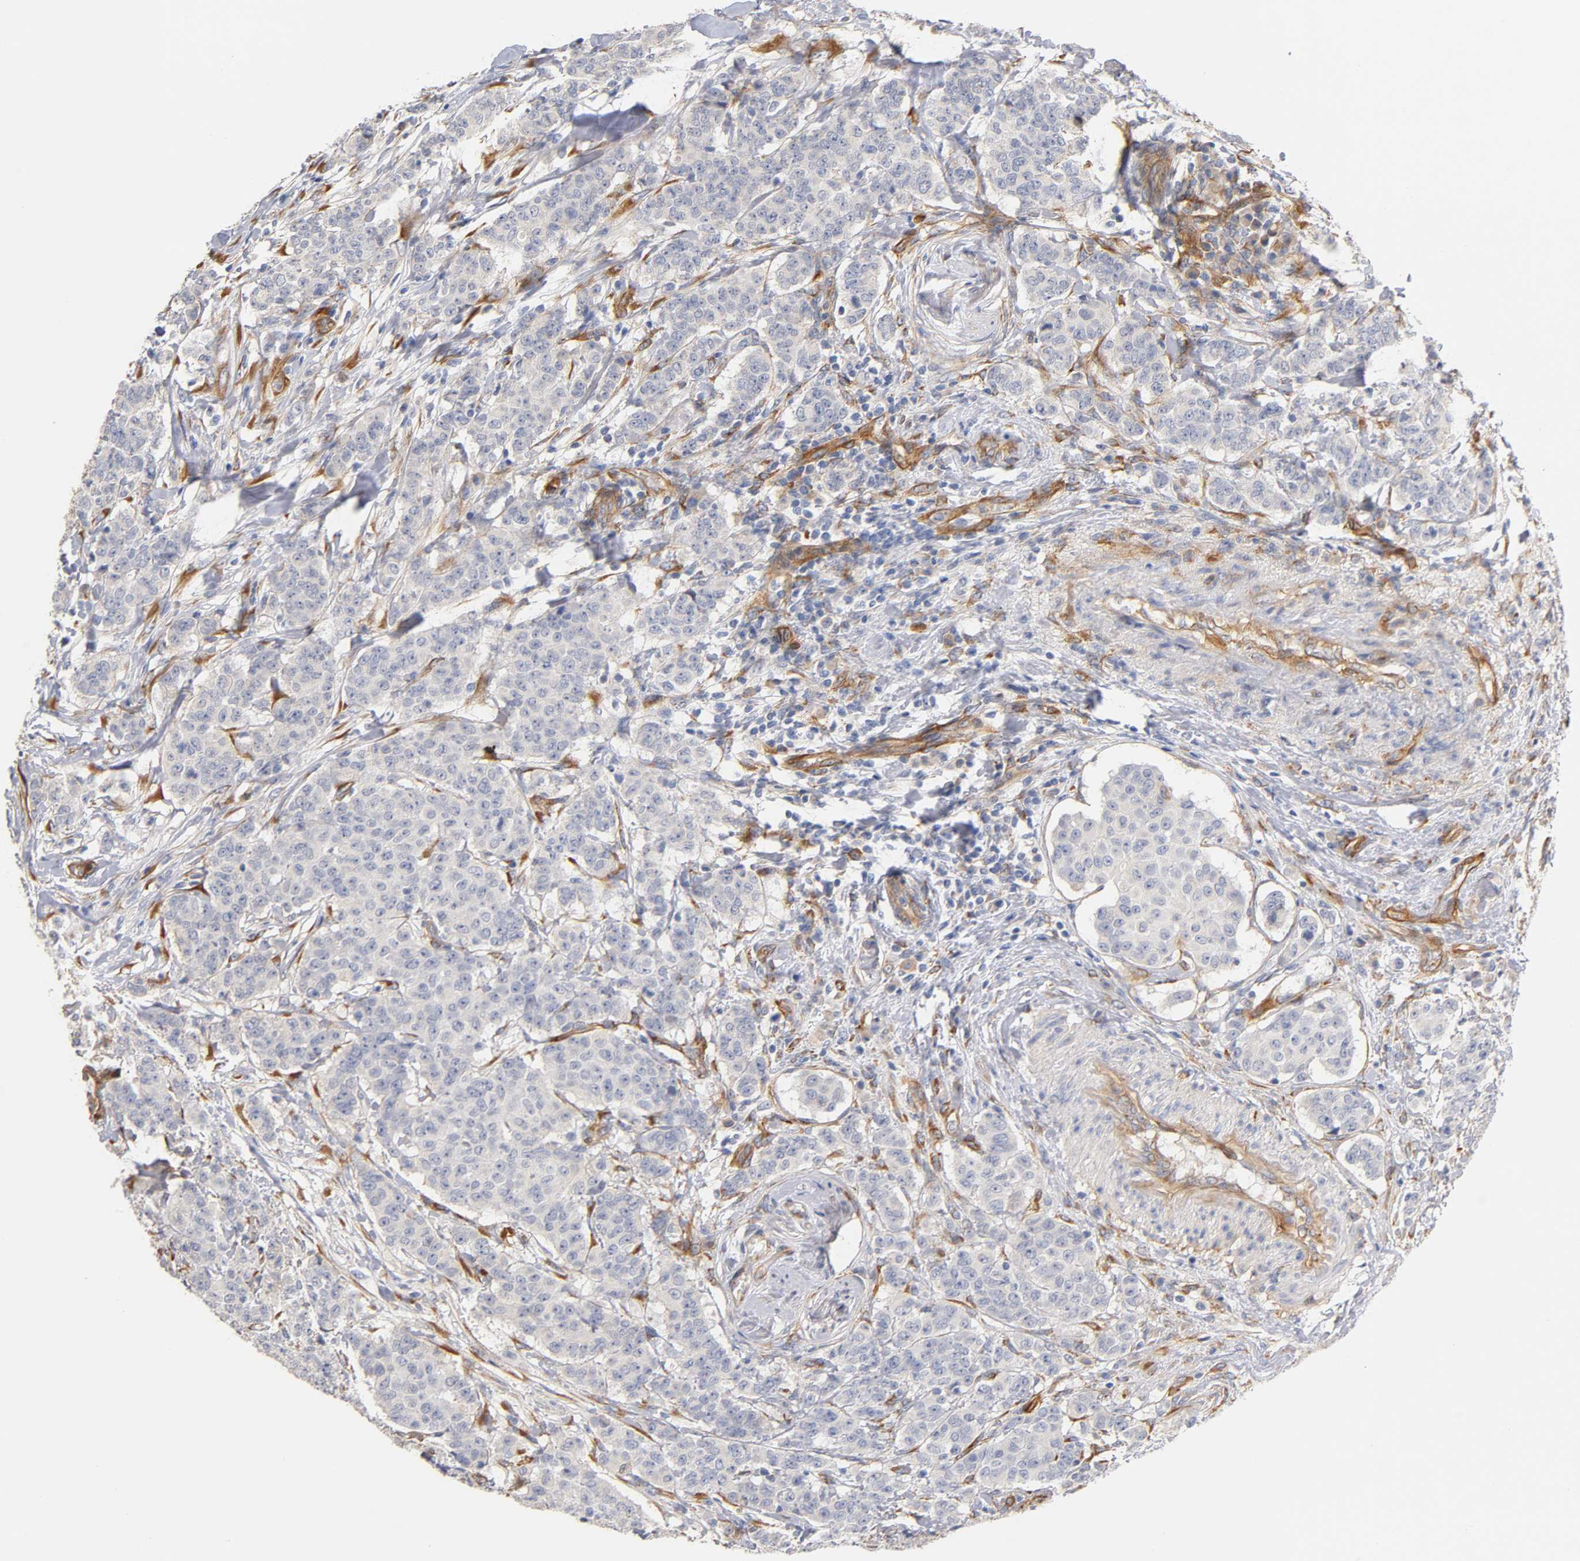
{"staining": {"intensity": "negative", "quantity": "none", "location": "none"}, "tissue": "breast cancer", "cell_type": "Tumor cells", "image_type": "cancer", "snomed": [{"axis": "morphology", "description": "Duct carcinoma"}, {"axis": "topography", "description": "Breast"}], "caption": "Image shows no significant protein positivity in tumor cells of breast cancer. The staining was performed using DAB (3,3'-diaminobenzidine) to visualize the protein expression in brown, while the nuclei were stained in blue with hematoxylin (Magnification: 20x).", "gene": "LAMB1", "patient": {"sex": "female", "age": 40}}